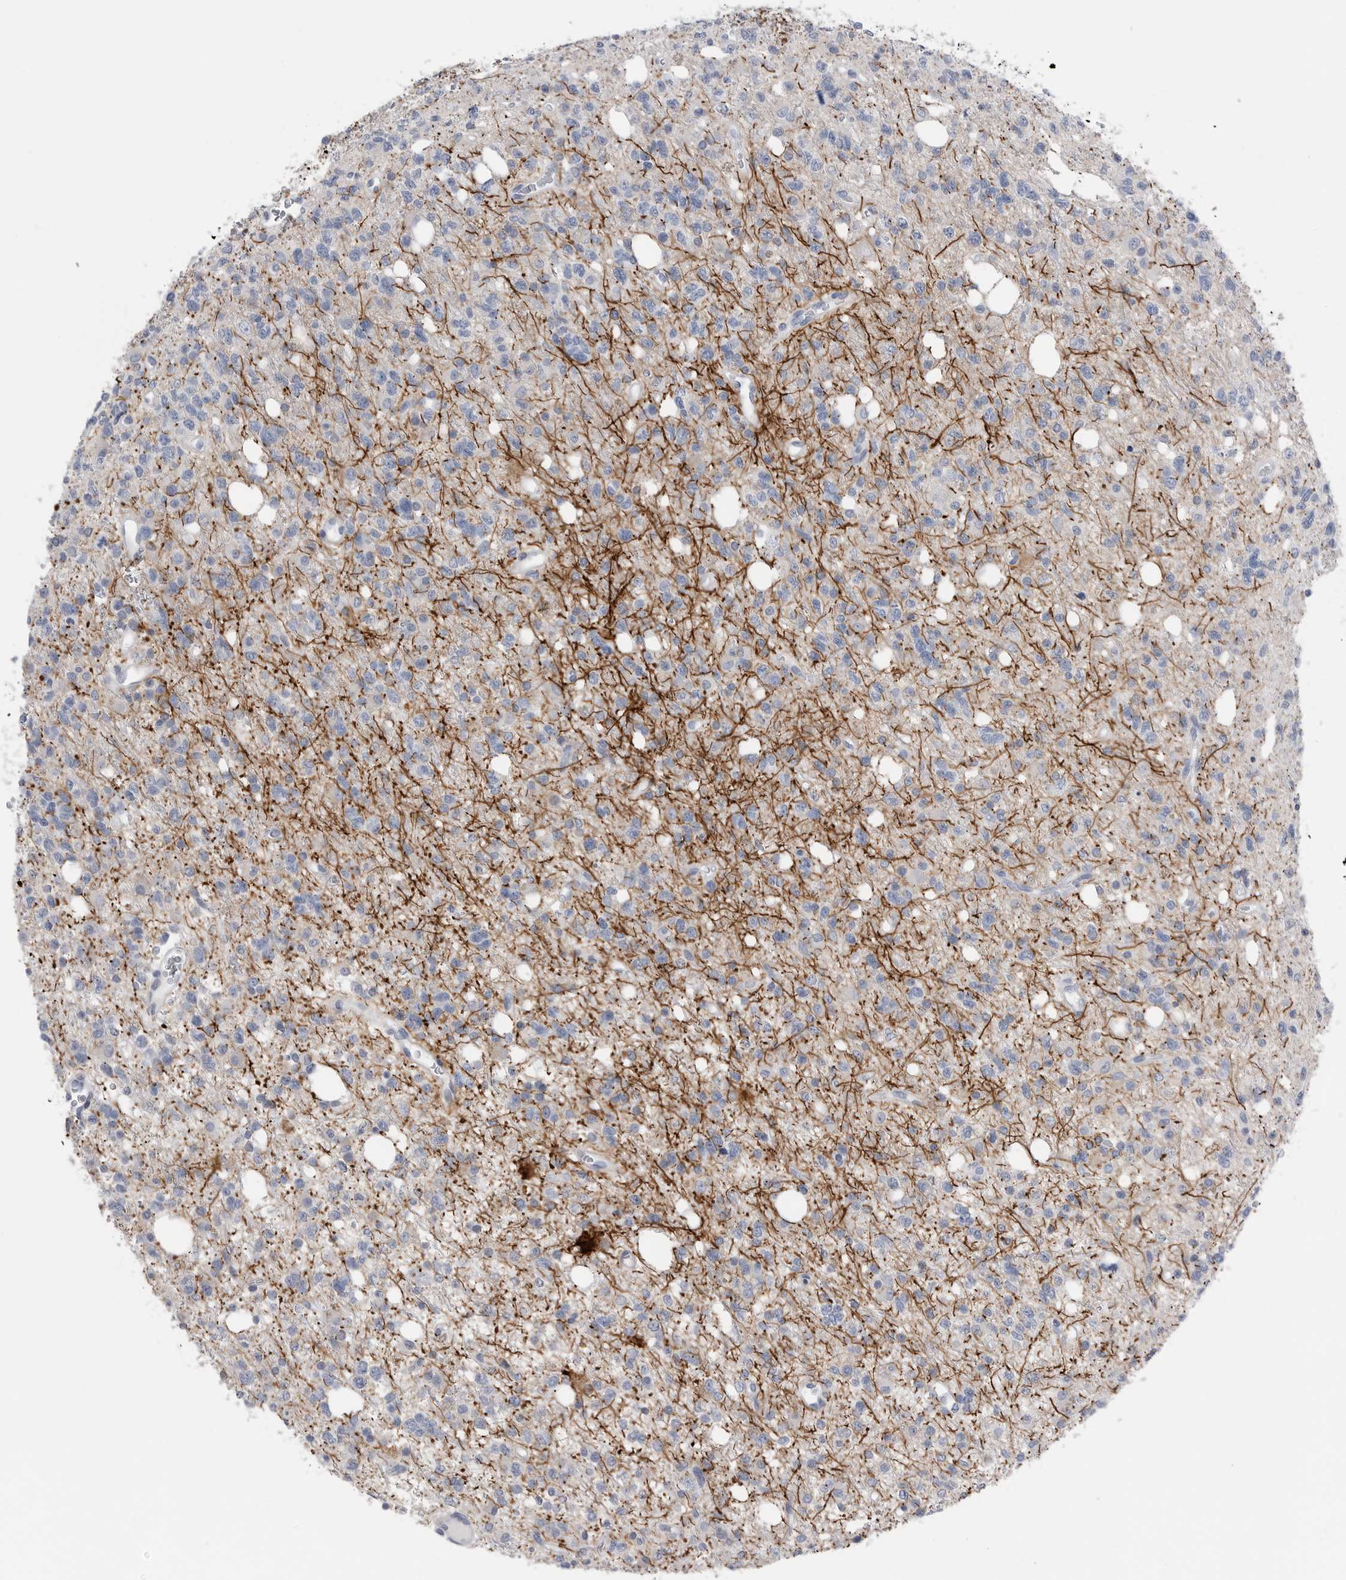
{"staining": {"intensity": "negative", "quantity": "none", "location": "none"}, "tissue": "glioma", "cell_type": "Tumor cells", "image_type": "cancer", "snomed": [{"axis": "morphology", "description": "Glioma, malignant, High grade"}, {"axis": "topography", "description": "Brain"}], "caption": "Protein analysis of malignant glioma (high-grade) reveals no significant positivity in tumor cells.", "gene": "ABHD12", "patient": {"sex": "female", "age": 62}}